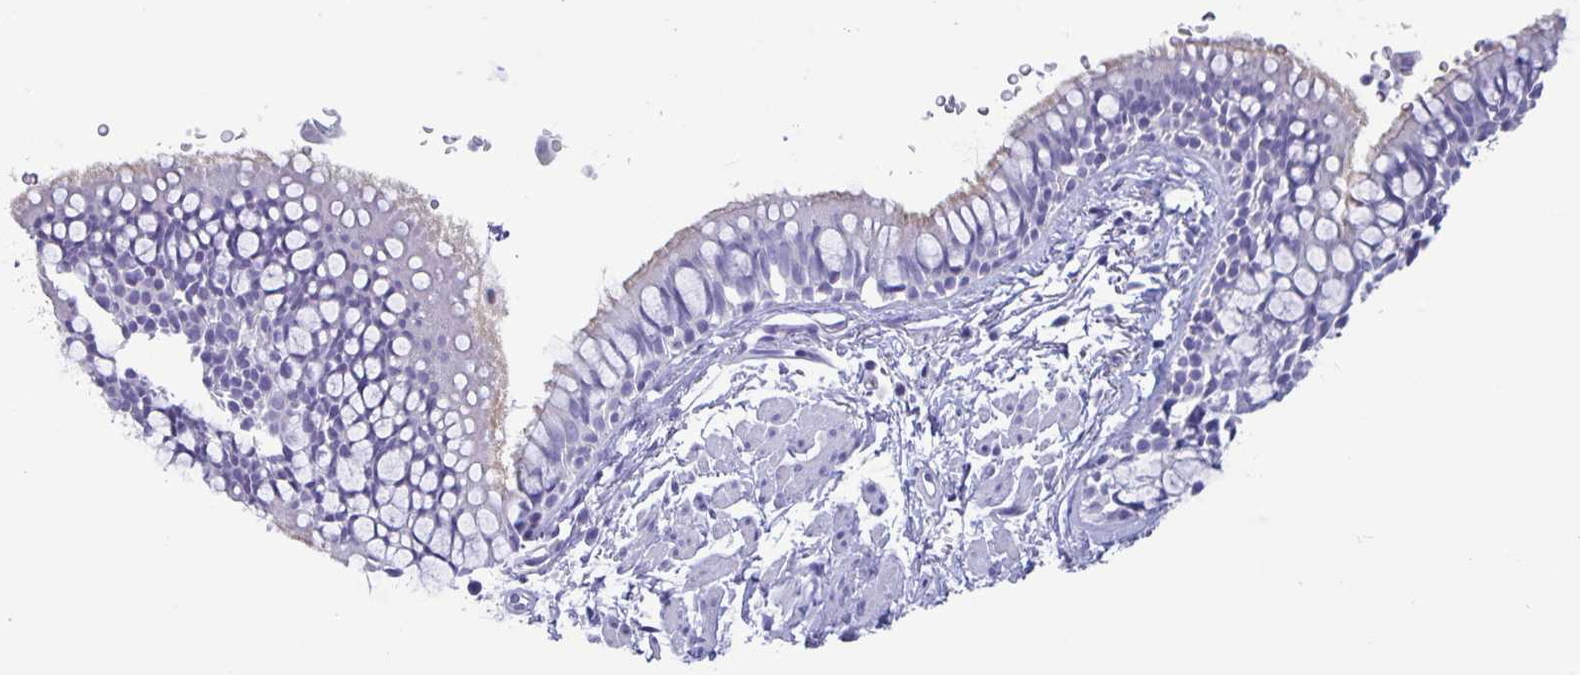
{"staining": {"intensity": "negative", "quantity": "none", "location": "none"}, "tissue": "bronchus", "cell_type": "Respiratory epithelial cells", "image_type": "normal", "snomed": [{"axis": "morphology", "description": "Normal tissue, NOS"}, {"axis": "topography", "description": "Lymph node"}, {"axis": "topography", "description": "Cartilage tissue"}, {"axis": "topography", "description": "Bronchus"}], "caption": "The micrograph exhibits no staining of respiratory epithelial cells in benign bronchus. (DAB (3,3'-diaminobenzidine) immunohistochemistry visualized using brightfield microscopy, high magnification).", "gene": "BPIFA3", "patient": {"sex": "female", "age": 70}}